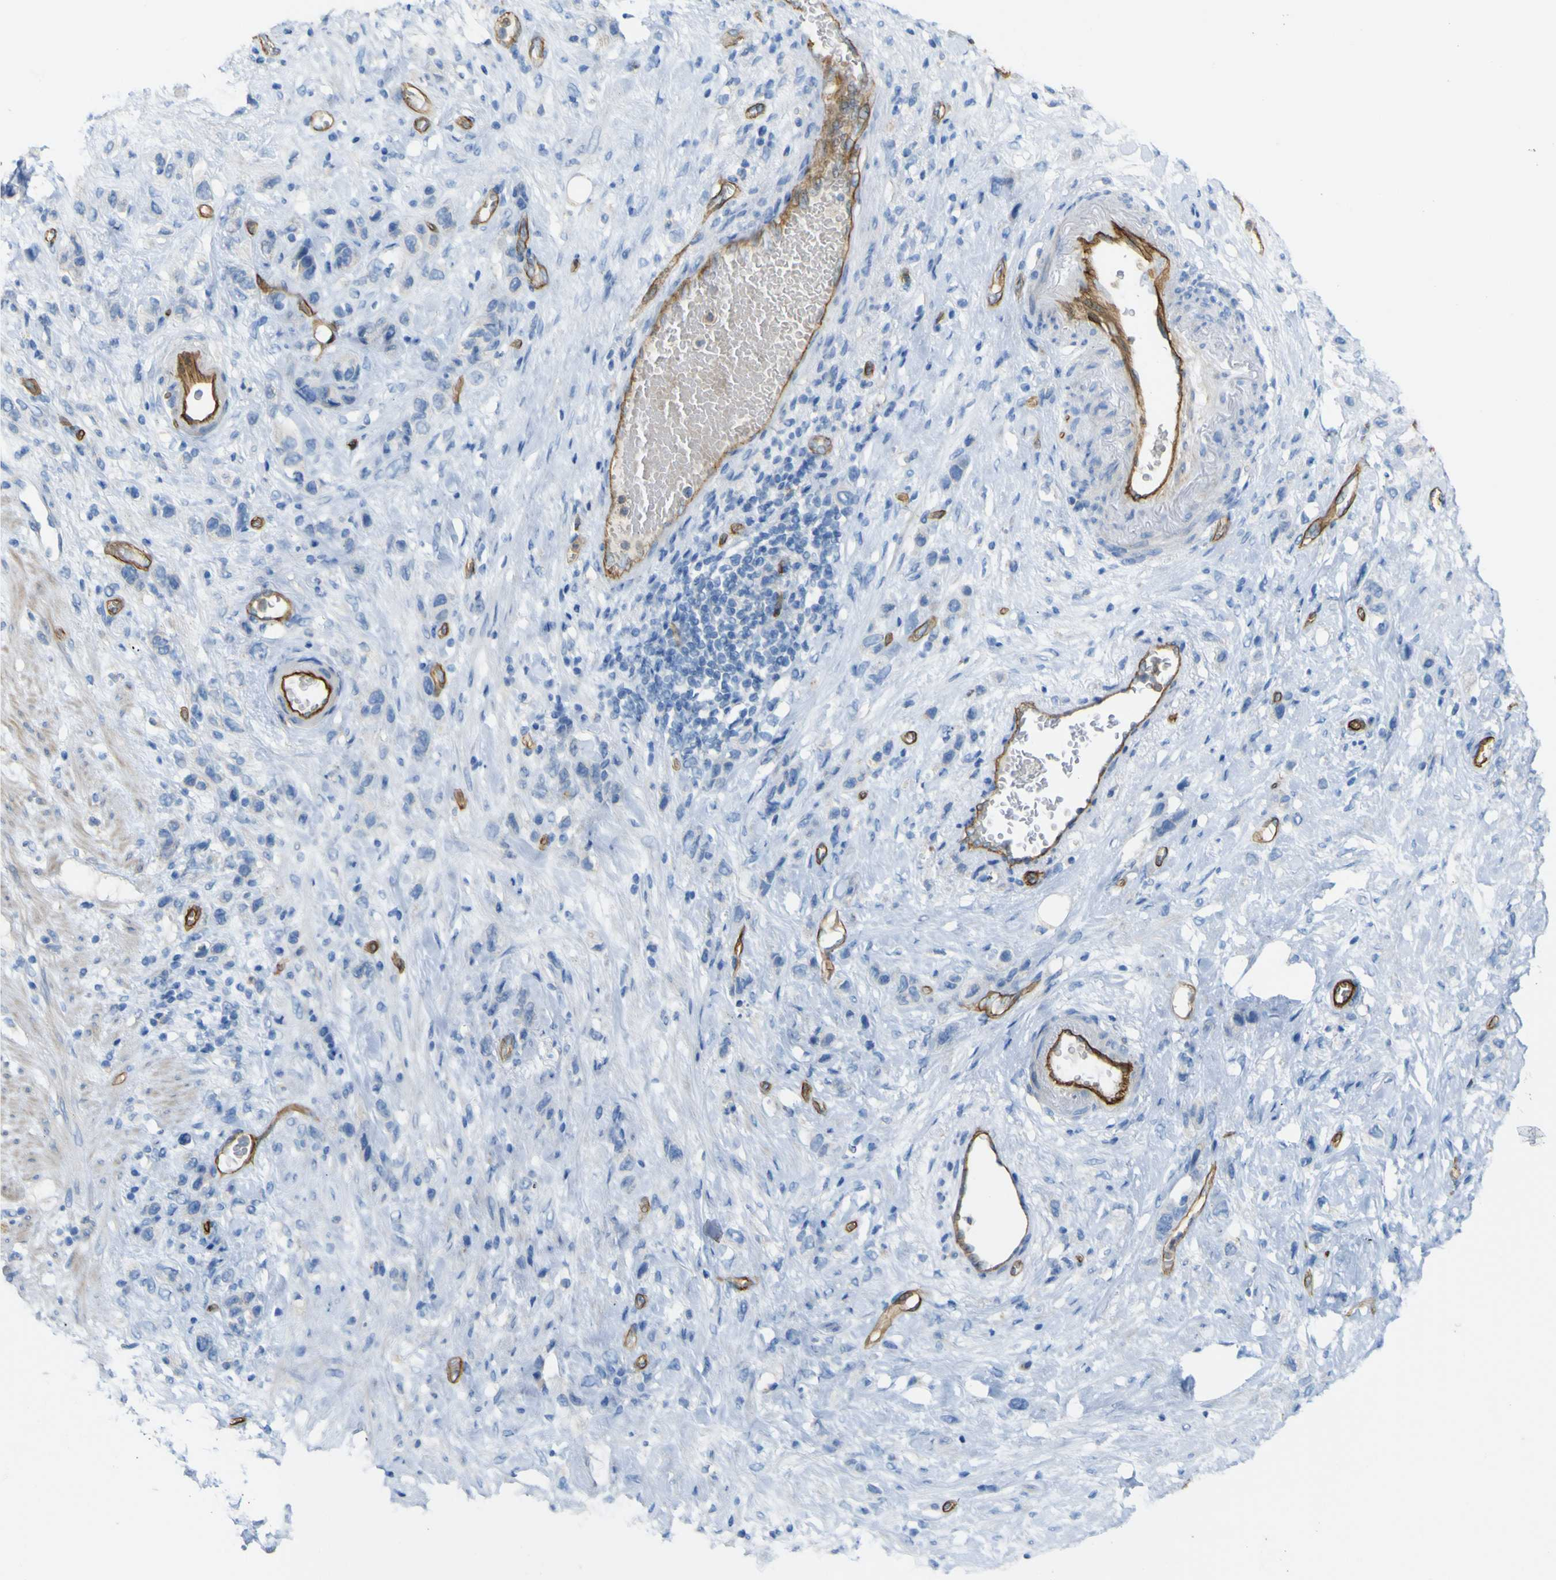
{"staining": {"intensity": "negative", "quantity": "none", "location": "none"}, "tissue": "stomach cancer", "cell_type": "Tumor cells", "image_type": "cancer", "snomed": [{"axis": "morphology", "description": "Adenocarcinoma, NOS"}, {"axis": "morphology", "description": "Adenocarcinoma, High grade"}, {"axis": "topography", "description": "Stomach, upper"}, {"axis": "topography", "description": "Stomach, lower"}], "caption": "Stomach adenocarcinoma was stained to show a protein in brown. There is no significant expression in tumor cells.", "gene": "CD93", "patient": {"sex": "female", "age": 65}}